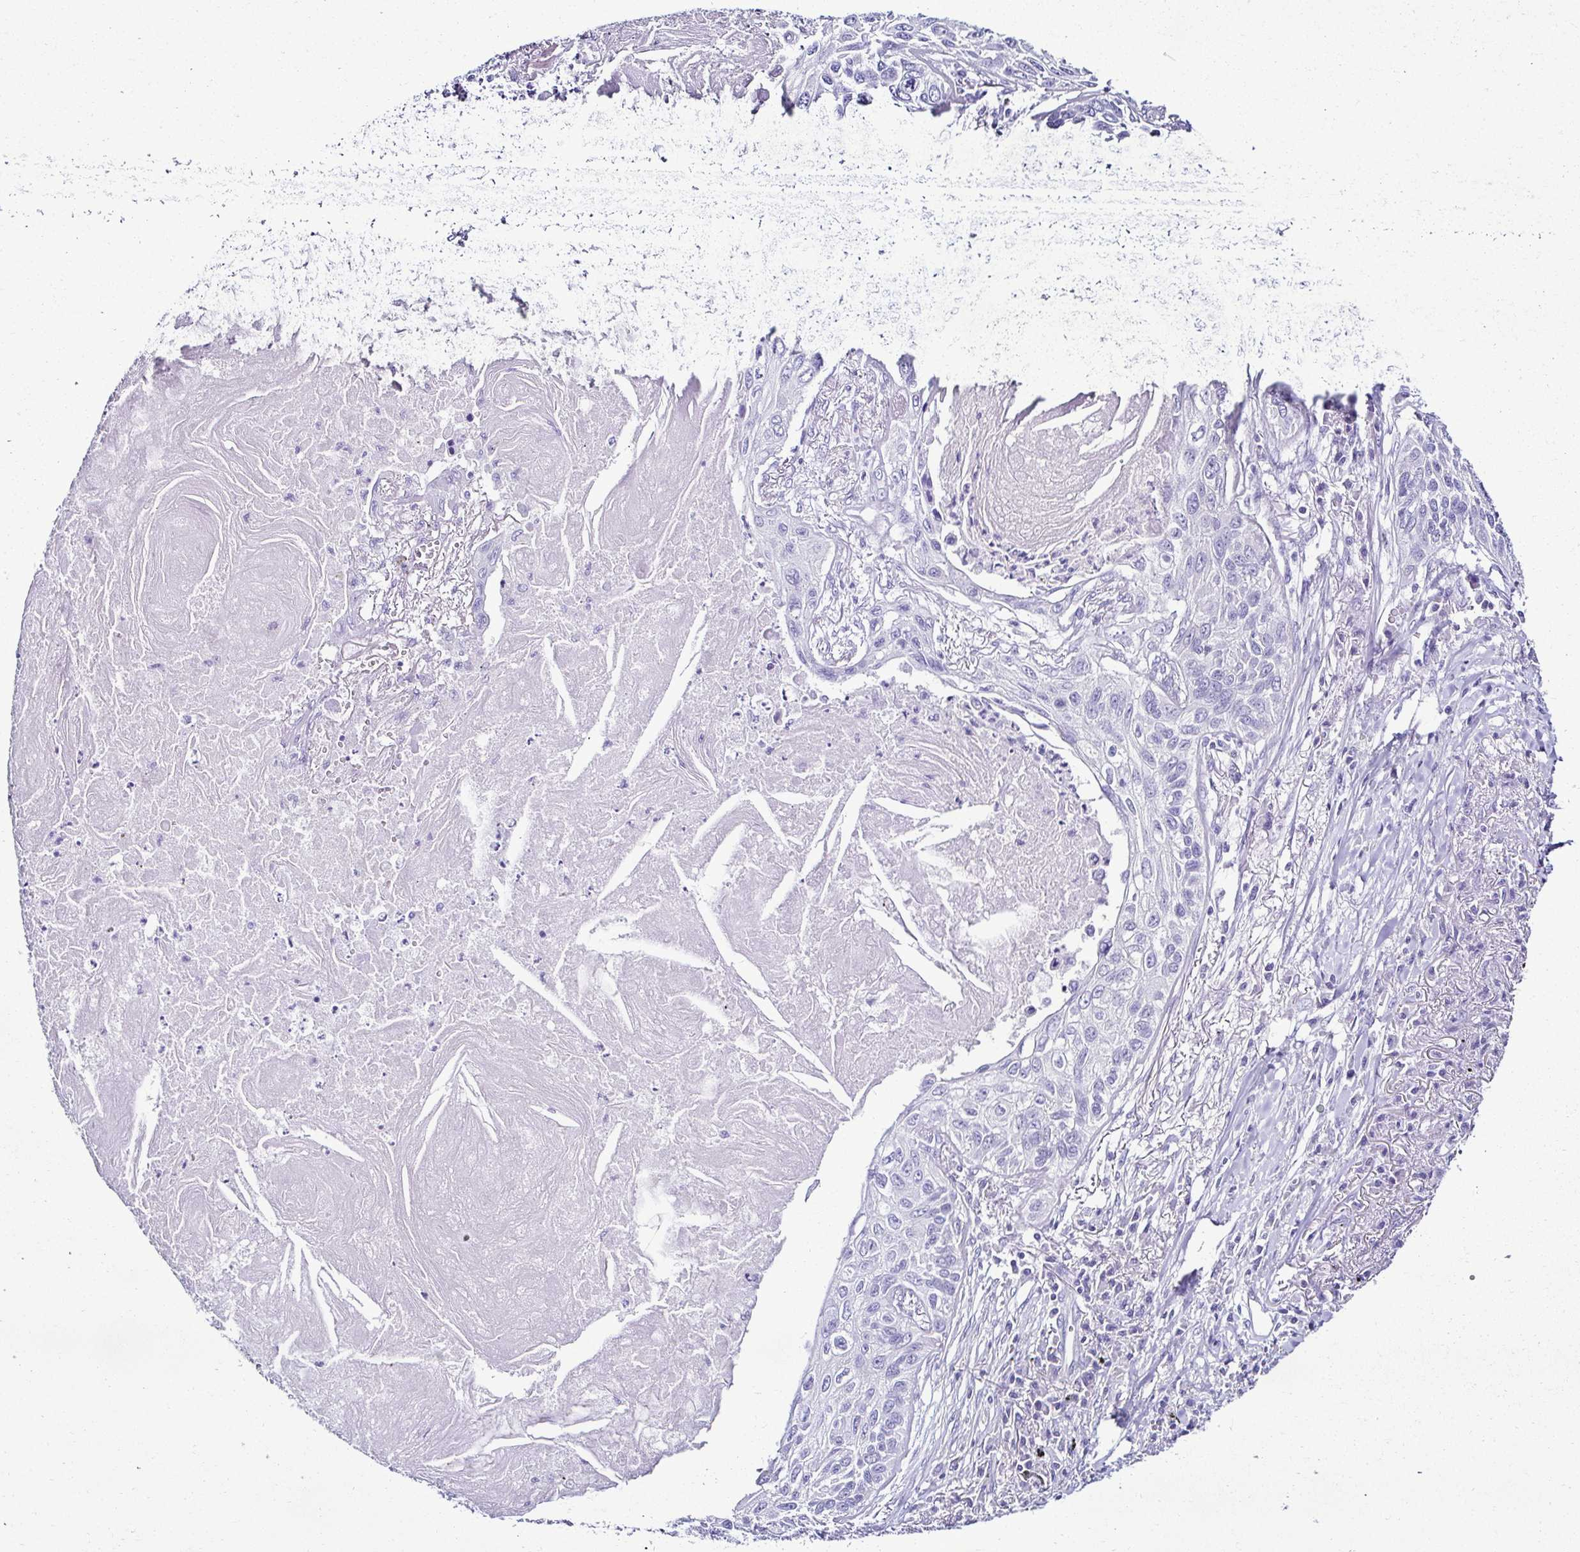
{"staining": {"intensity": "negative", "quantity": "none", "location": "none"}, "tissue": "lung cancer", "cell_type": "Tumor cells", "image_type": "cancer", "snomed": [{"axis": "morphology", "description": "Squamous cell carcinoma, NOS"}, {"axis": "topography", "description": "Lung"}], "caption": "The micrograph exhibits no staining of tumor cells in squamous cell carcinoma (lung). The staining is performed using DAB brown chromogen with nuclei counter-stained in using hematoxylin.", "gene": "SRL", "patient": {"sex": "male", "age": 75}}